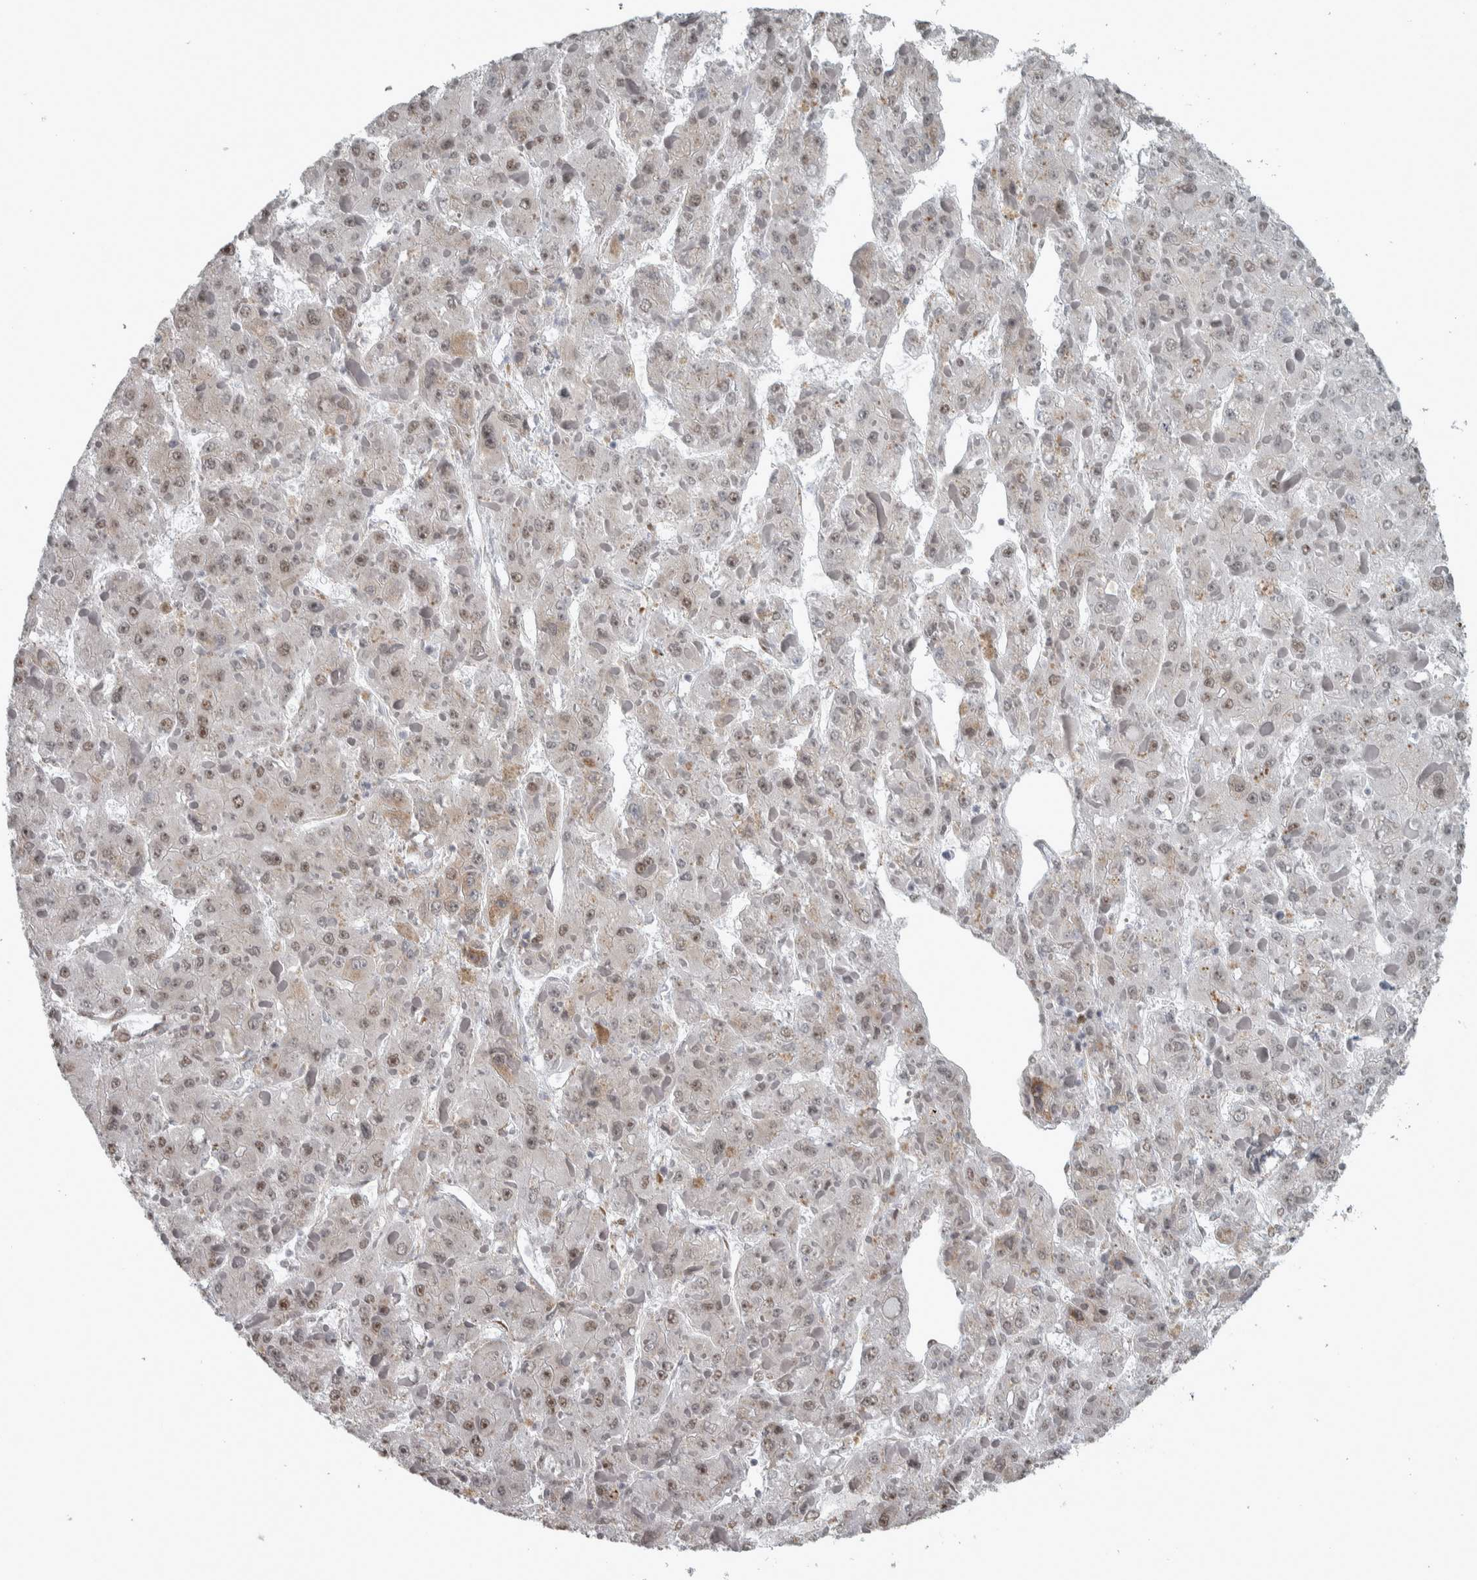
{"staining": {"intensity": "moderate", "quantity": "25%-75%", "location": "nuclear"}, "tissue": "liver cancer", "cell_type": "Tumor cells", "image_type": "cancer", "snomed": [{"axis": "morphology", "description": "Carcinoma, Hepatocellular, NOS"}, {"axis": "topography", "description": "Liver"}], "caption": "This is an image of immunohistochemistry staining of hepatocellular carcinoma (liver), which shows moderate positivity in the nuclear of tumor cells.", "gene": "DDX42", "patient": {"sex": "female", "age": 73}}